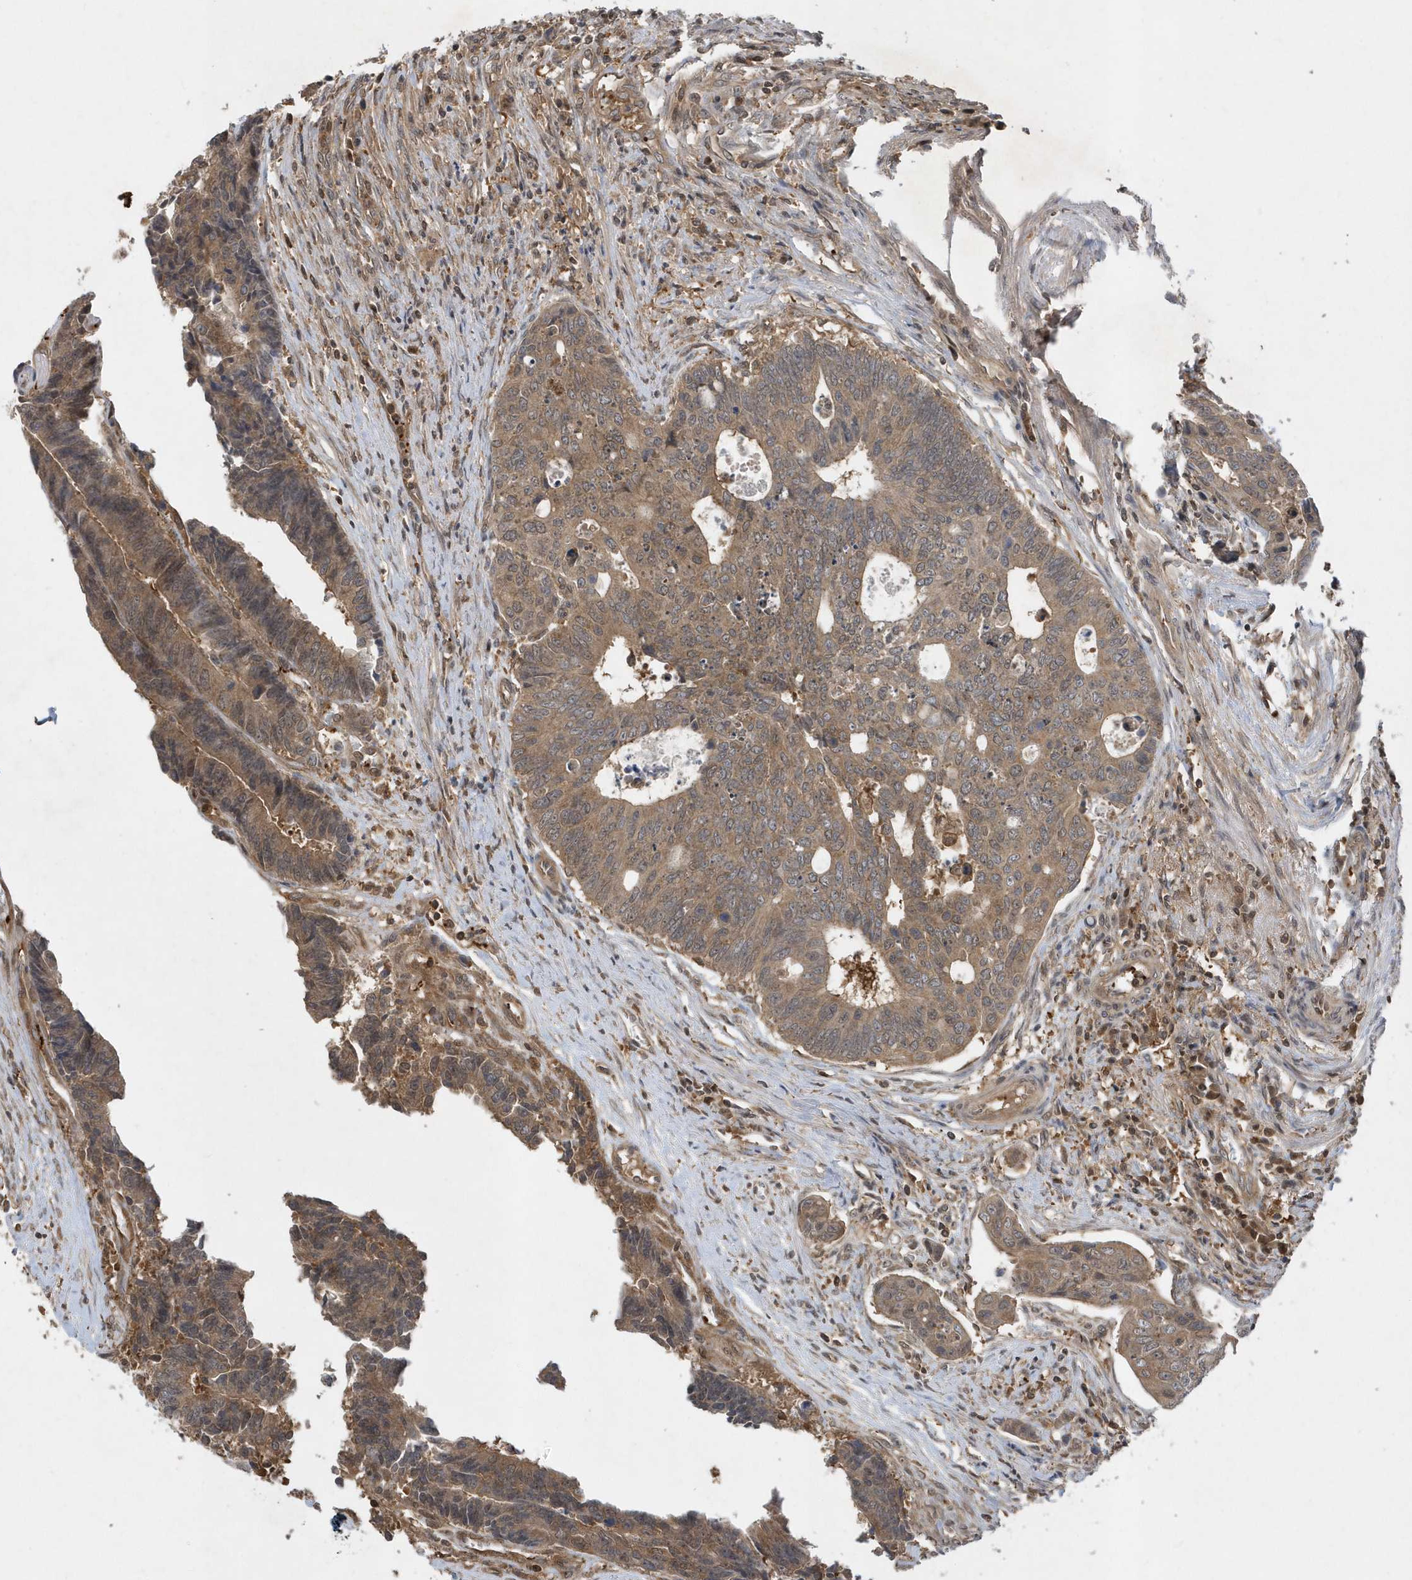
{"staining": {"intensity": "moderate", "quantity": ">75%", "location": "cytoplasmic/membranous"}, "tissue": "colorectal cancer", "cell_type": "Tumor cells", "image_type": "cancer", "snomed": [{"axis": "morphology", "description": "Adenocarcinoma, NOS"}, {"axis": "topography", "description": "Rectum"}], "caption": "Protein analysis of colorectal cancer tissue displays moderate cytoplasmic/membranous expression in approximately >75% of tumor cells.", "gene": "ACYP1", "patient": {"sex": "male", "age": 84}}